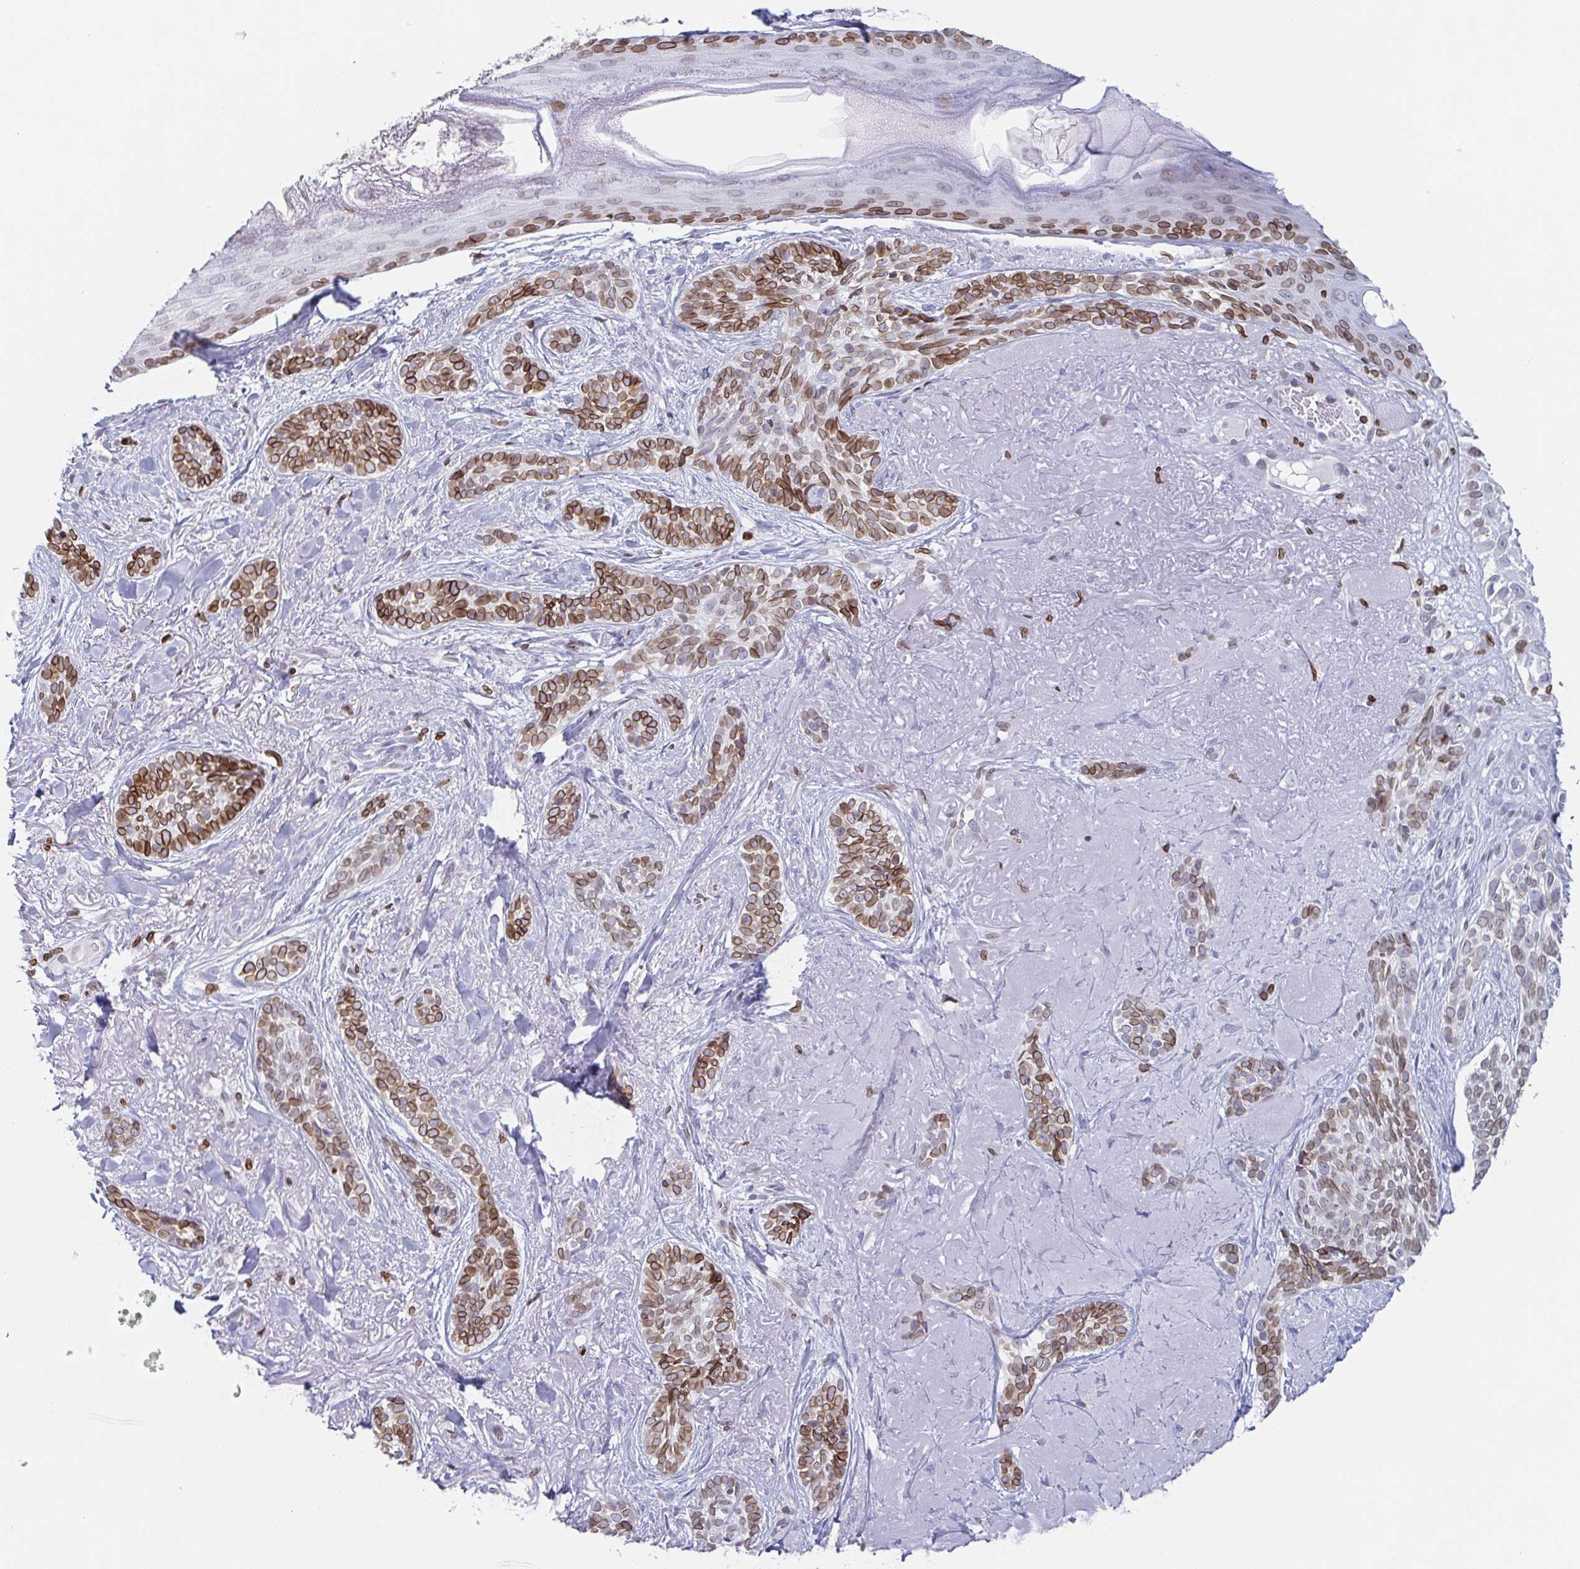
{"staining": {"intensity": "moderate", "quantity": ">75%", "location": "cytoplasmic/membranous,nuclear"}, "tissue": "skin cancer", "cell_type": "Tumor cells", "image_type": "cancer", "snomed": [{"axis": "morphology", "description": "Basal cell carcinoma"}, {"axis": "morphology", "description": "BCC, high aggressive"}, {"axis": "topography", "description": "Skin"}], "caption": "This micrograph demonstrates IHC staining of skin cancer, with medium moderate cytoplasmic/membranous and nuclear positivity in about >75% of tumor cells.", "gene": "BTBD7", "patient": {"sex": "female", "age": 79}}